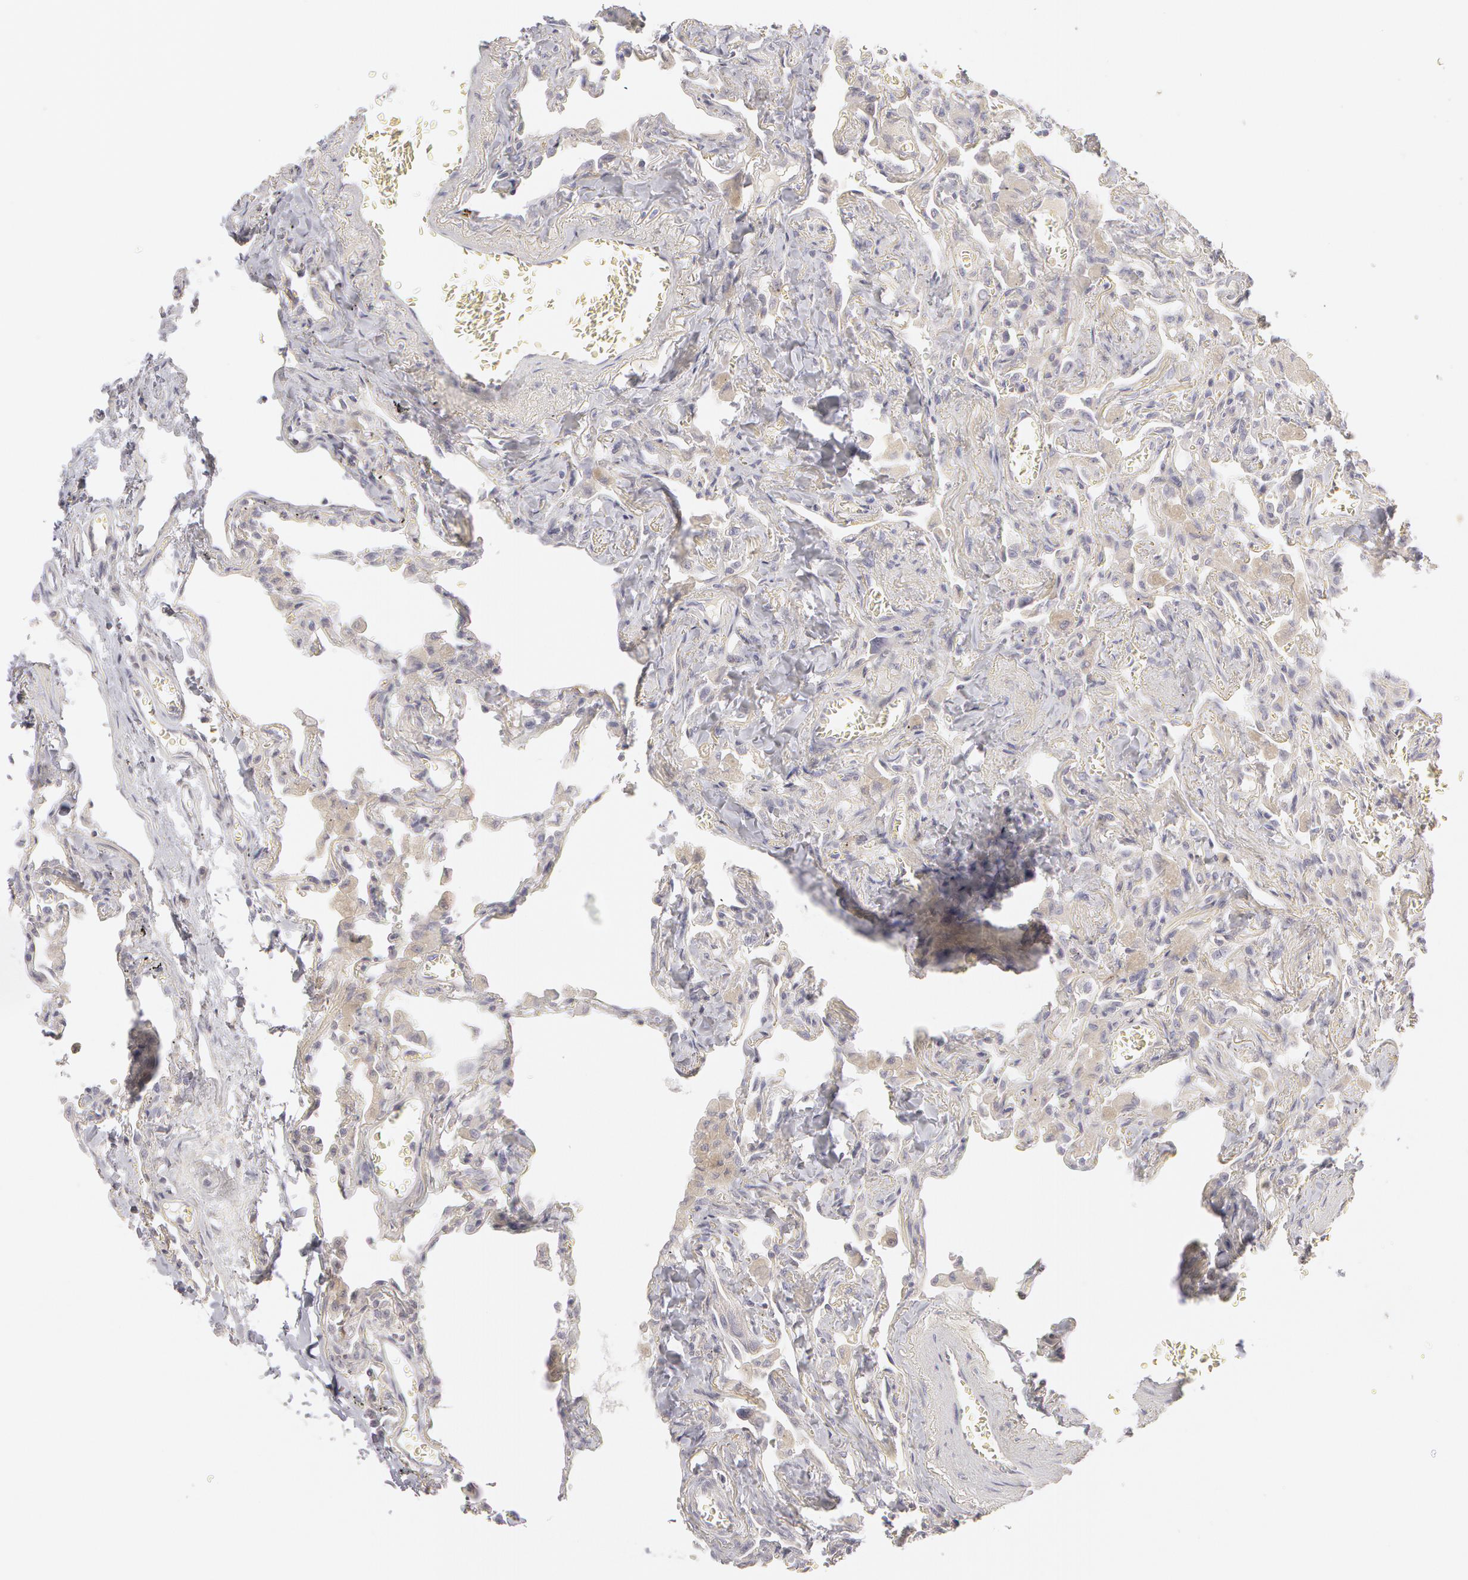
{"staining": {"intensity": "negative", "quantity": "none", "location": "none"}, "tissue": "lung", "cell_type": "Alveolar cells", "image_type": "normal", "snomed": [{"axis": "morphology", "description": "Normal tissue, NOS"}, {"axis": "topography", "description": "Lung"}], "caption": "Human lung stained for a protein using immunohistochemistry demonstrates no positivity in alveolar cells.", "gene": "ABCB1", "patient": {"sex": "male", "age": 73}}